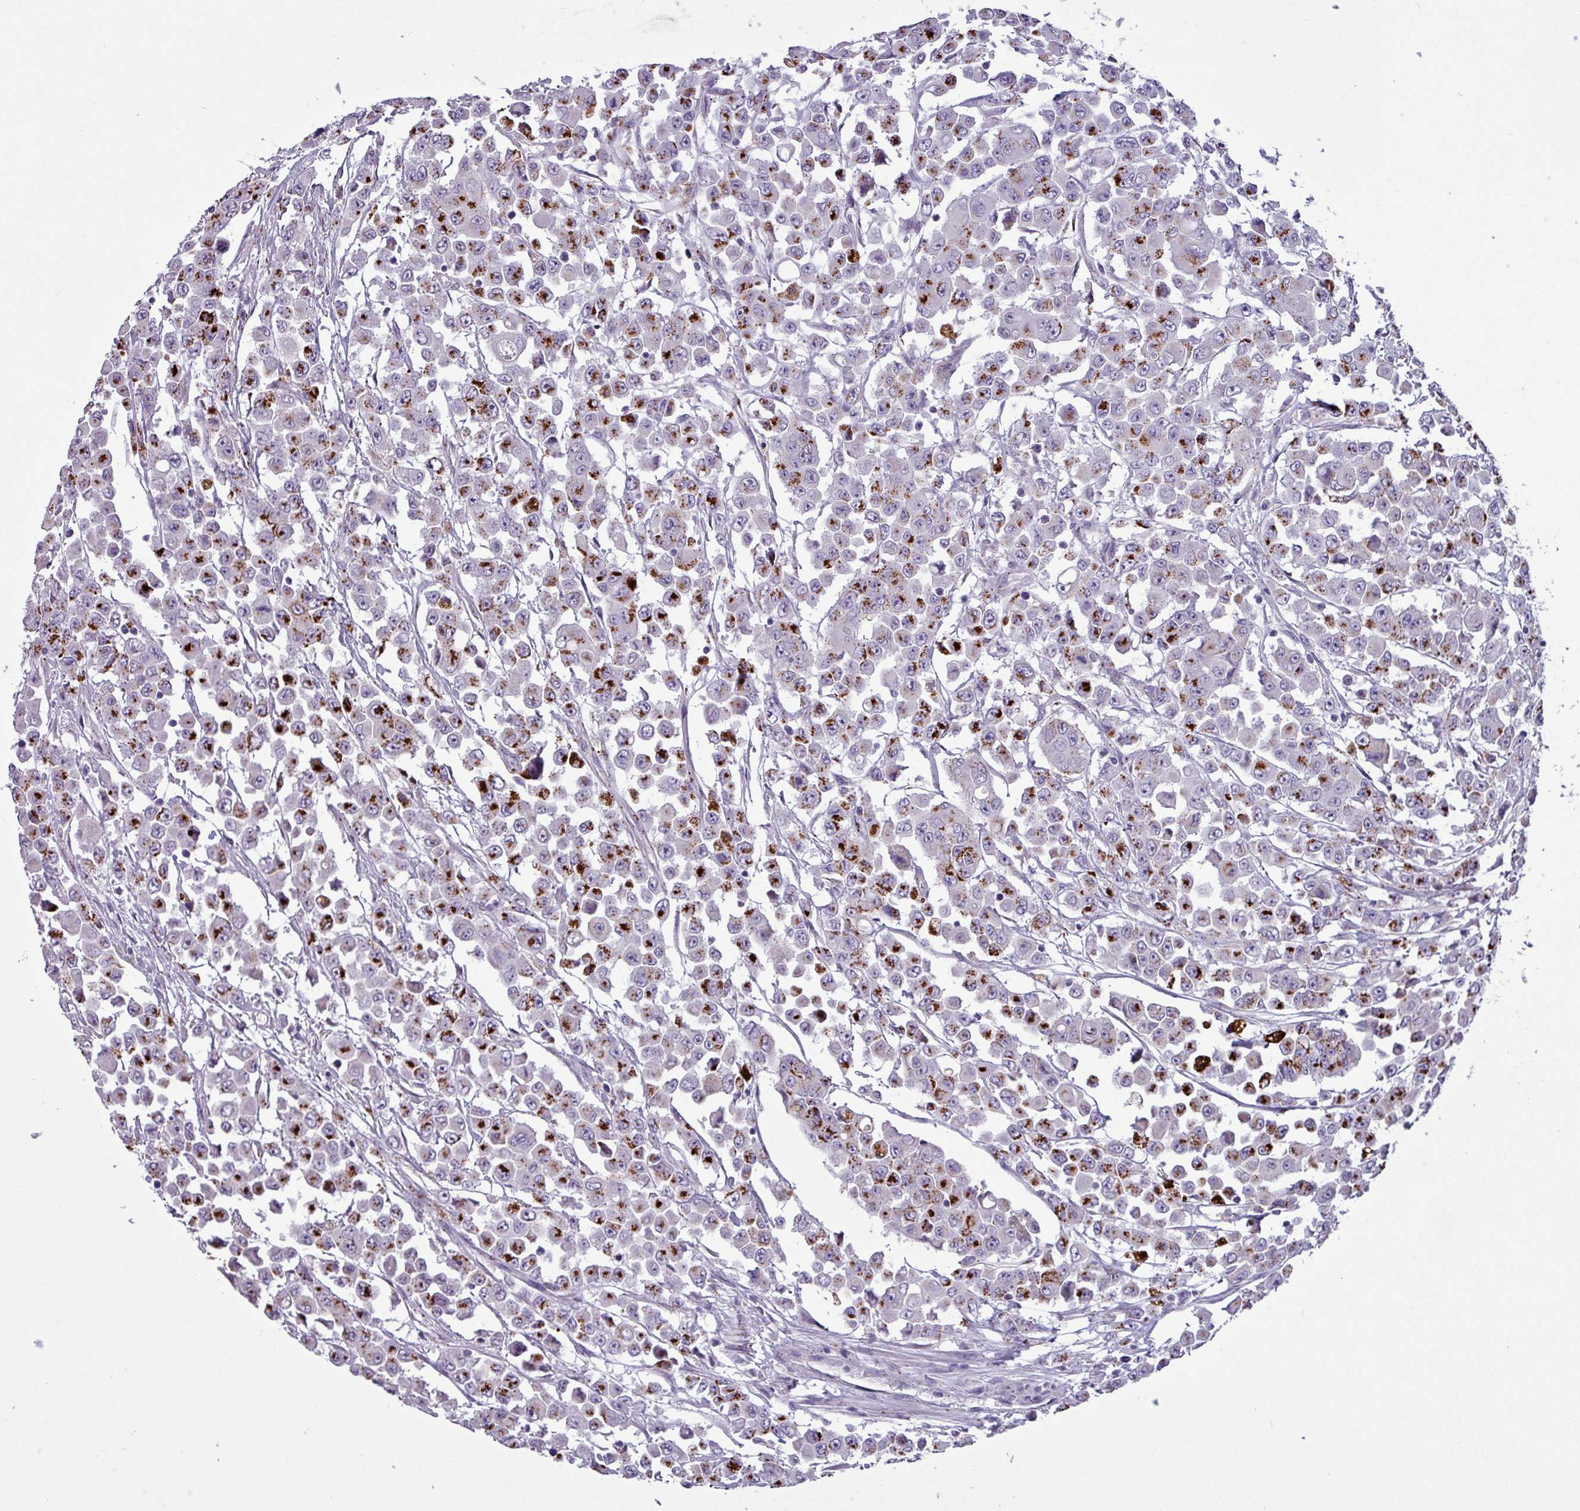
{"staining": {"intensity": "strong", "quantity": "25%-75%", "location": "cytoplasmic/membranous"}, "tissue": "colorectal cancer", "cell_type": "Tumor cells", "image_type": "cancer", "snomed": [{"axis": "morphology", "description": "Adenocarcinoma, NOS"}, {"axis": "topography", "description": "Colon"}], "caption": "Immunohistochemistry (DAB) staining of colorectal cancer (adenocarcinoma) demonstrates strong cytoplasmic/membranous protein expression in approximately 25%-75% of tumor cells.", "gene": "PLIN2", "patient": {"sex": "male", "age": 51}}